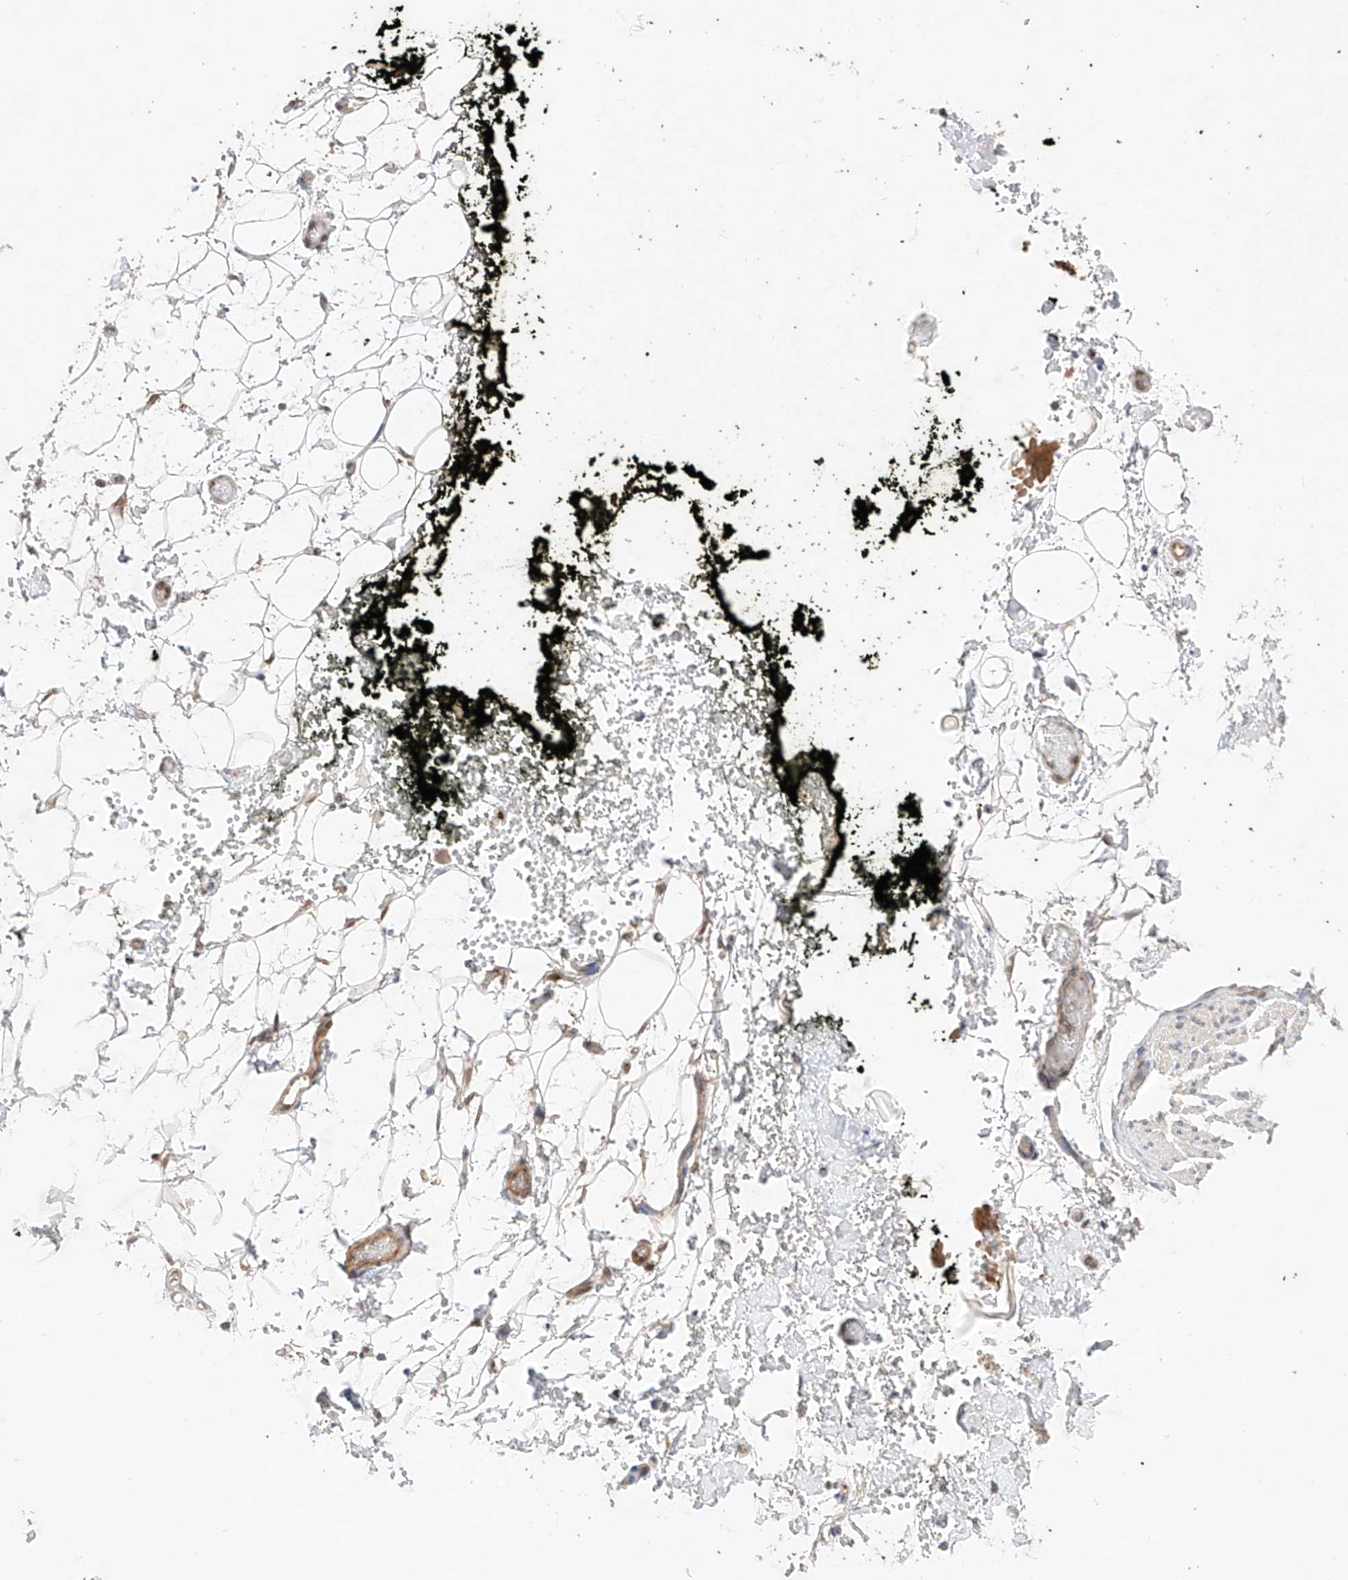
{"staining": {"intensity": "negative", "quantity": "none", "location": "none"}, "tissue": "adipose tissue", "cell_type": "Adipocytes", "image_type": "normal", "snomed": [{"axis": "morphology", "description": "Normal tissue, NOS"}, {"axis": "morphology", "description": "Adenocarcinoma, NOS"}, {"axis": "topography", "description": "Pancreas"}, {"axis": "topography", "description": "Peripheral nerve tissue"}], "caption": "Immunohistochemistry micrograph of normal adipose tissue: adipose tissue stained with DAB reveals no significant protein staining in adipocytes.", "gene": "ZNF124", "patient": {"sex": "male", "age": 59}}